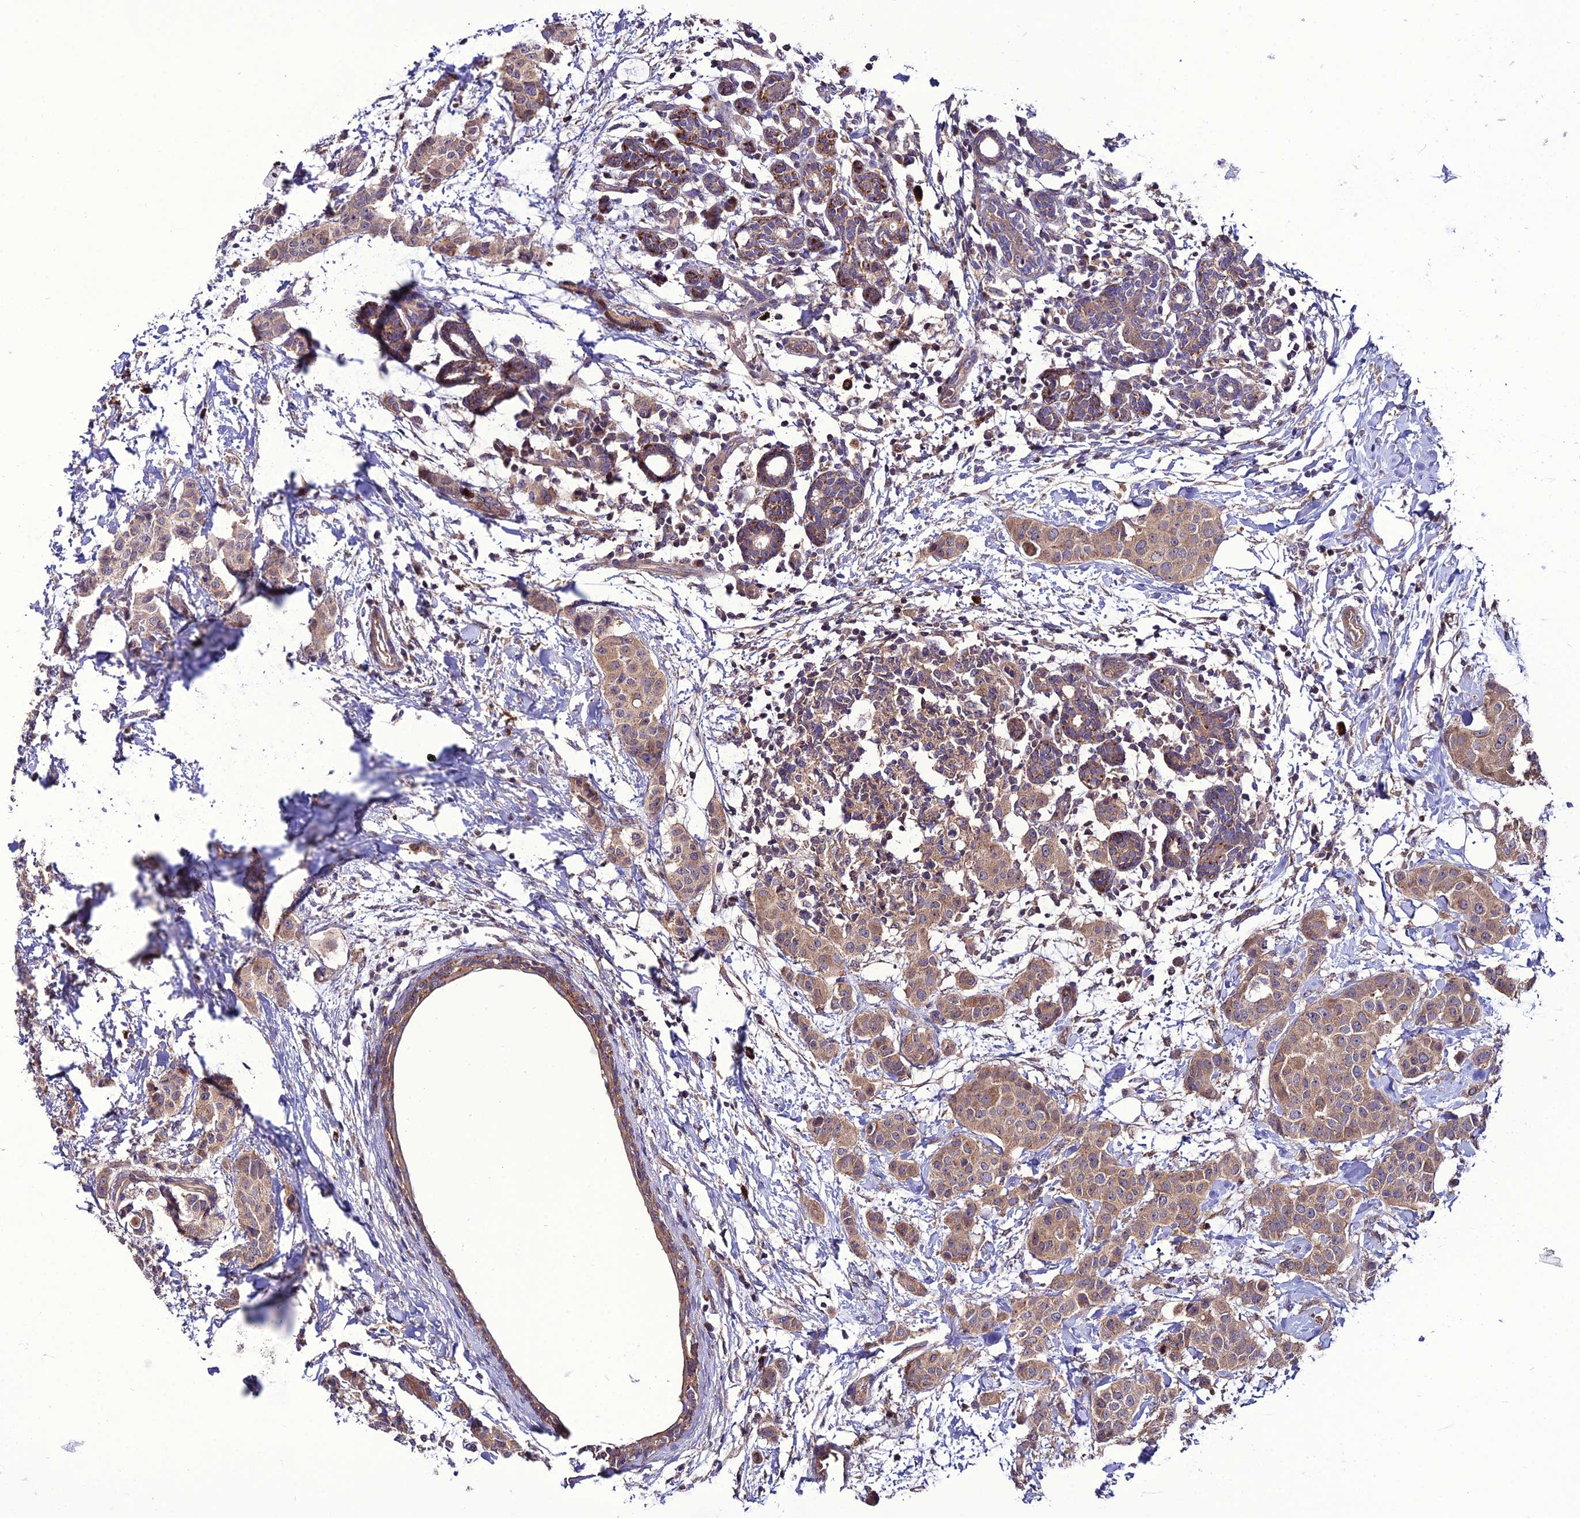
{"staining": {"intensity": "moderate", "quantity": ">75%", "location": "cytoplasmic/membranous"}, "tissue": "breast cancer", "cell_type": "Tumor cells", "image_type": "cancer", "snomed": [{"axis": "morphology", "description": "Duct carcinoma"}, {"axis": "topography", "description": "Breast"}], "caption": "Protein analysis of breast intraductal carcinoma tissue exhibits moderate cytoplasmic/membranous expression in approximately >75% of tumor cells.", "gene": "PPIL3", "patient": {"sex": "female", "age": 40}}